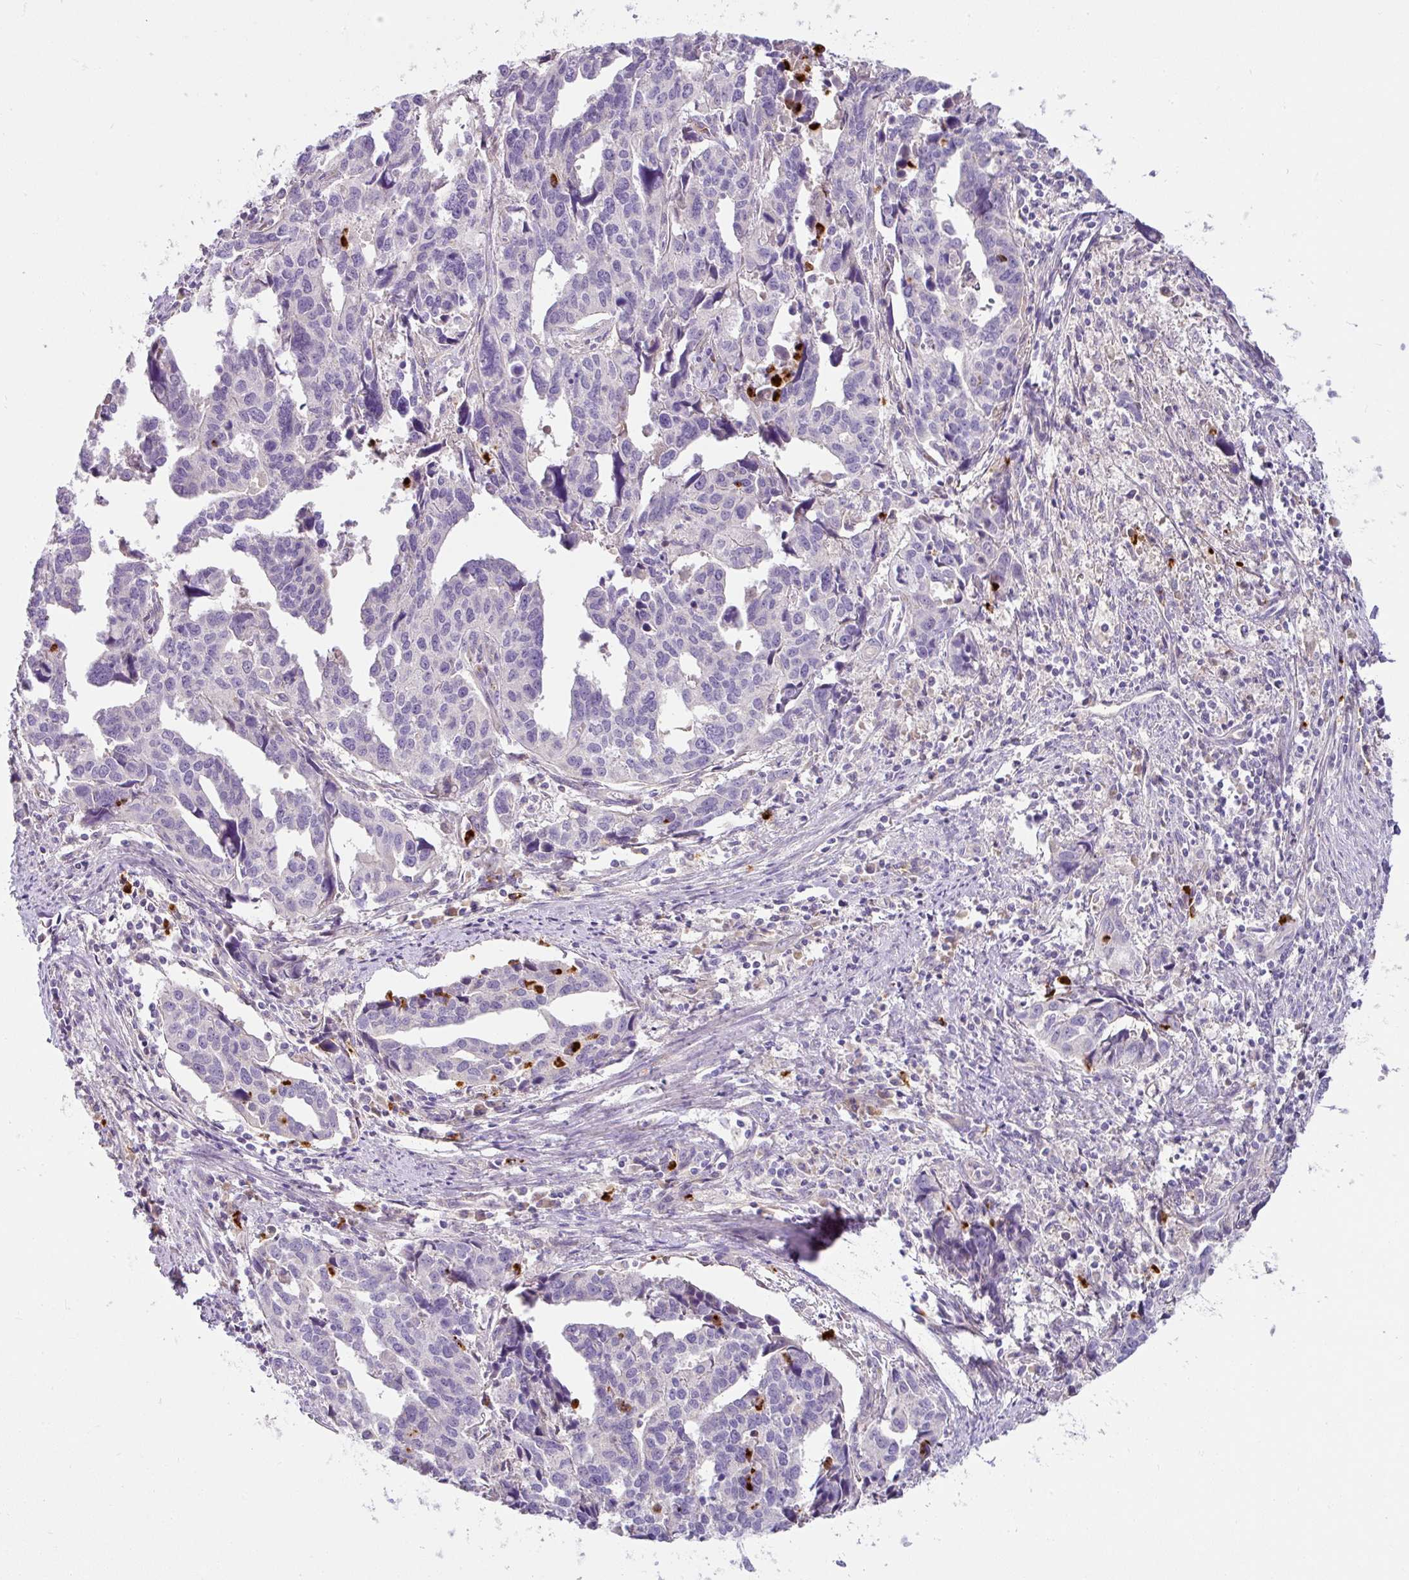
{"staining": {"intensity": "negative", "quantity": "none", "location": "none"}, "tissue": "endometrial cancer", "cell_type": "Tumor cells", "image_type": "cancer", "snomed": [{"axis": "morphology", "description": "Adenocarcinoma, NOS"}, {"axis": "topography", "description": "Endometrium"}], "caption": "The micrograph reveals no significant staining in tumor cells of endometrial cancer (adenocarcinoma). The staining was performed using DAB (3,3'-diaminobenzidine) to visualize the protein expression in brown, while the nuclei were stained in blue with hematoxylin (Magnification: 20x).", "gene": "CRISP3", "patient": {"sex": "female", "age": 73}}